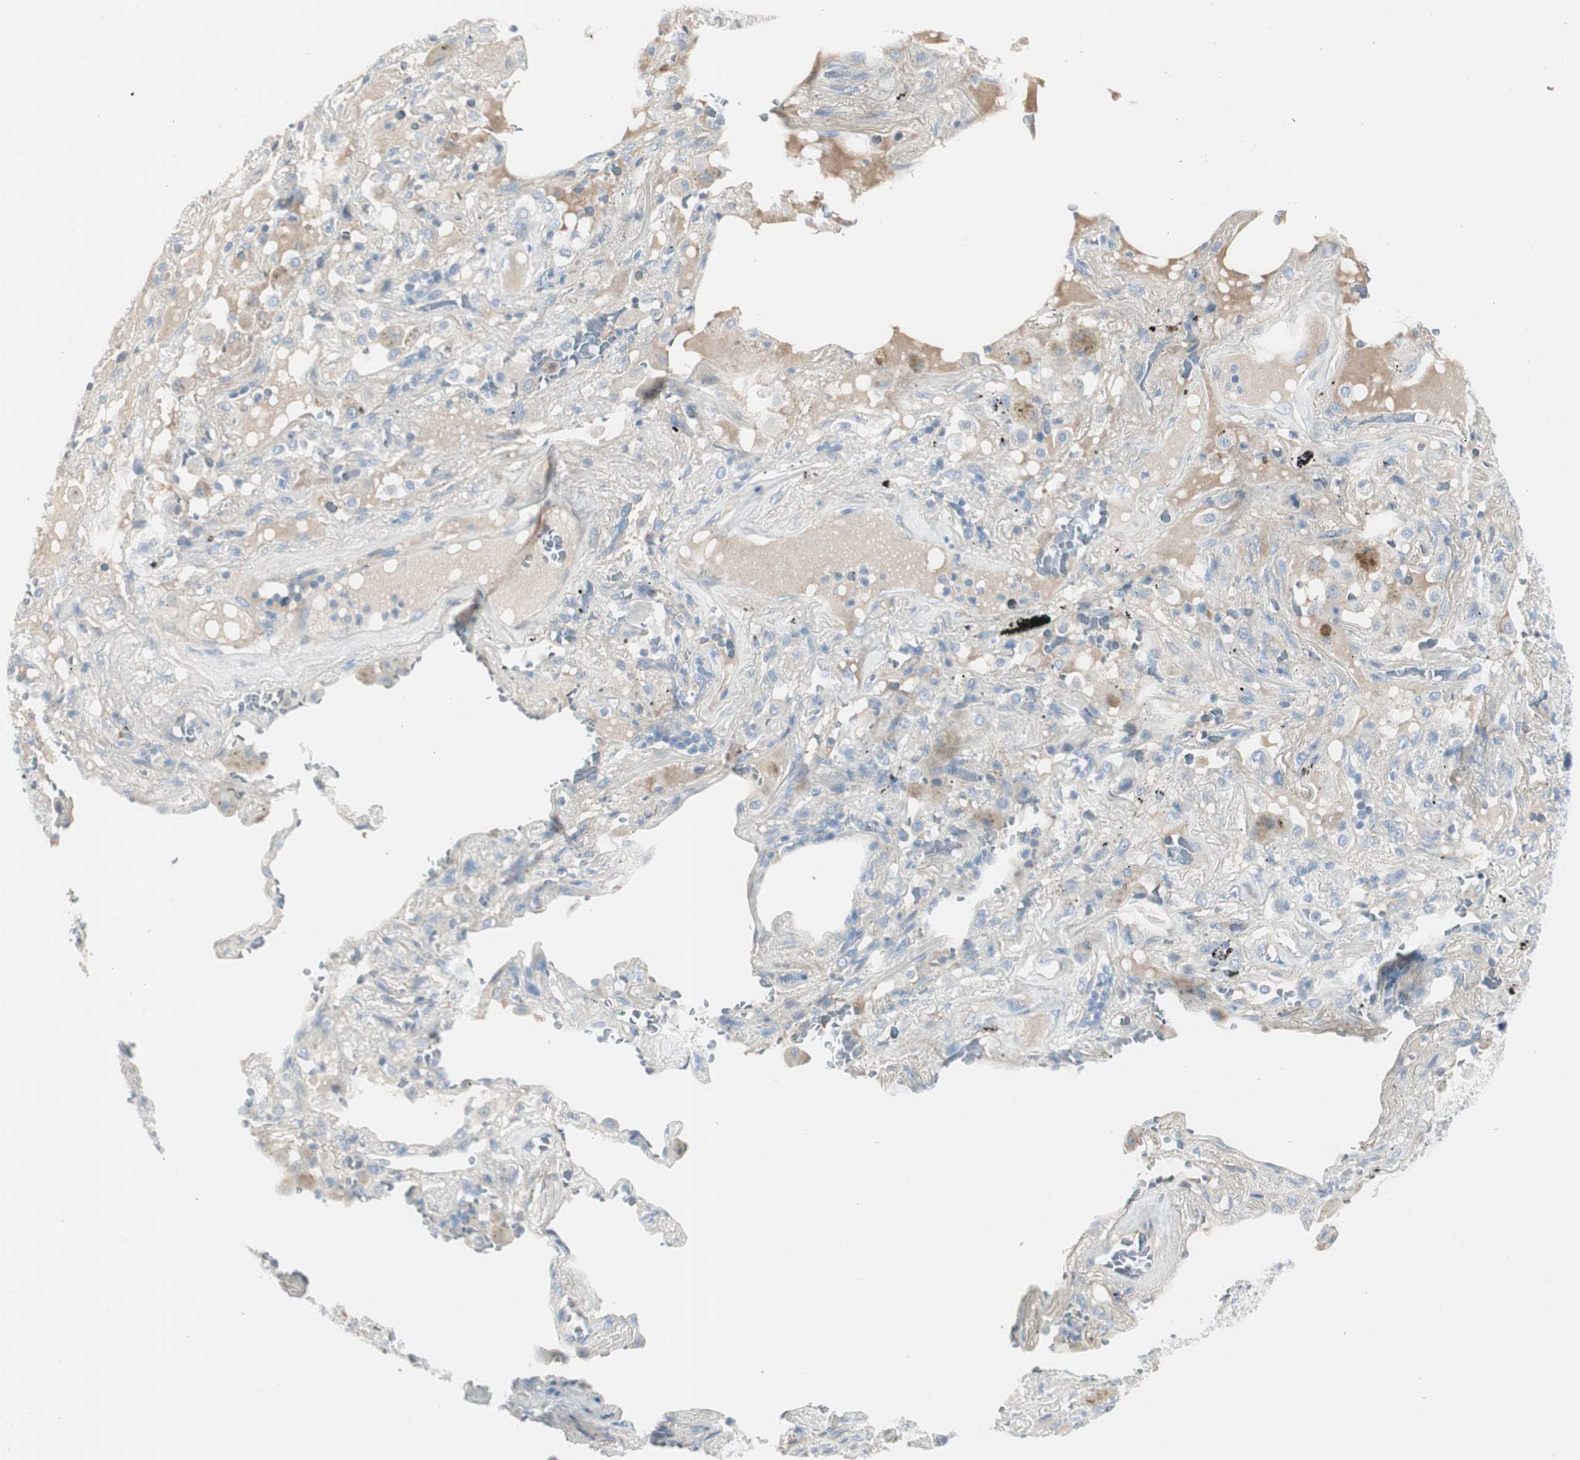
{"staining": {"intensity": "negative", "quantity": "none", "location": "none"}, "tissue": "lung cancer", "cell_type": "Tumor cells", "image_type": "cancer", "snomed": [{"axis": "morphology", "description": "Squamous cell carcinoma, NOS"}, {"axis": "topography", "description": "Lung"}], "caption": "Immunohistochemistry (IHC) photomicrograph of neoplastic tissue: lung squamous cell carcinoma stained with DAB (3,3'-diaminobenzidine) displays no significant protein staining in tumor cells.", "gene": "CACNA2D1", "patient": {"sex": "male", "age": 57}}